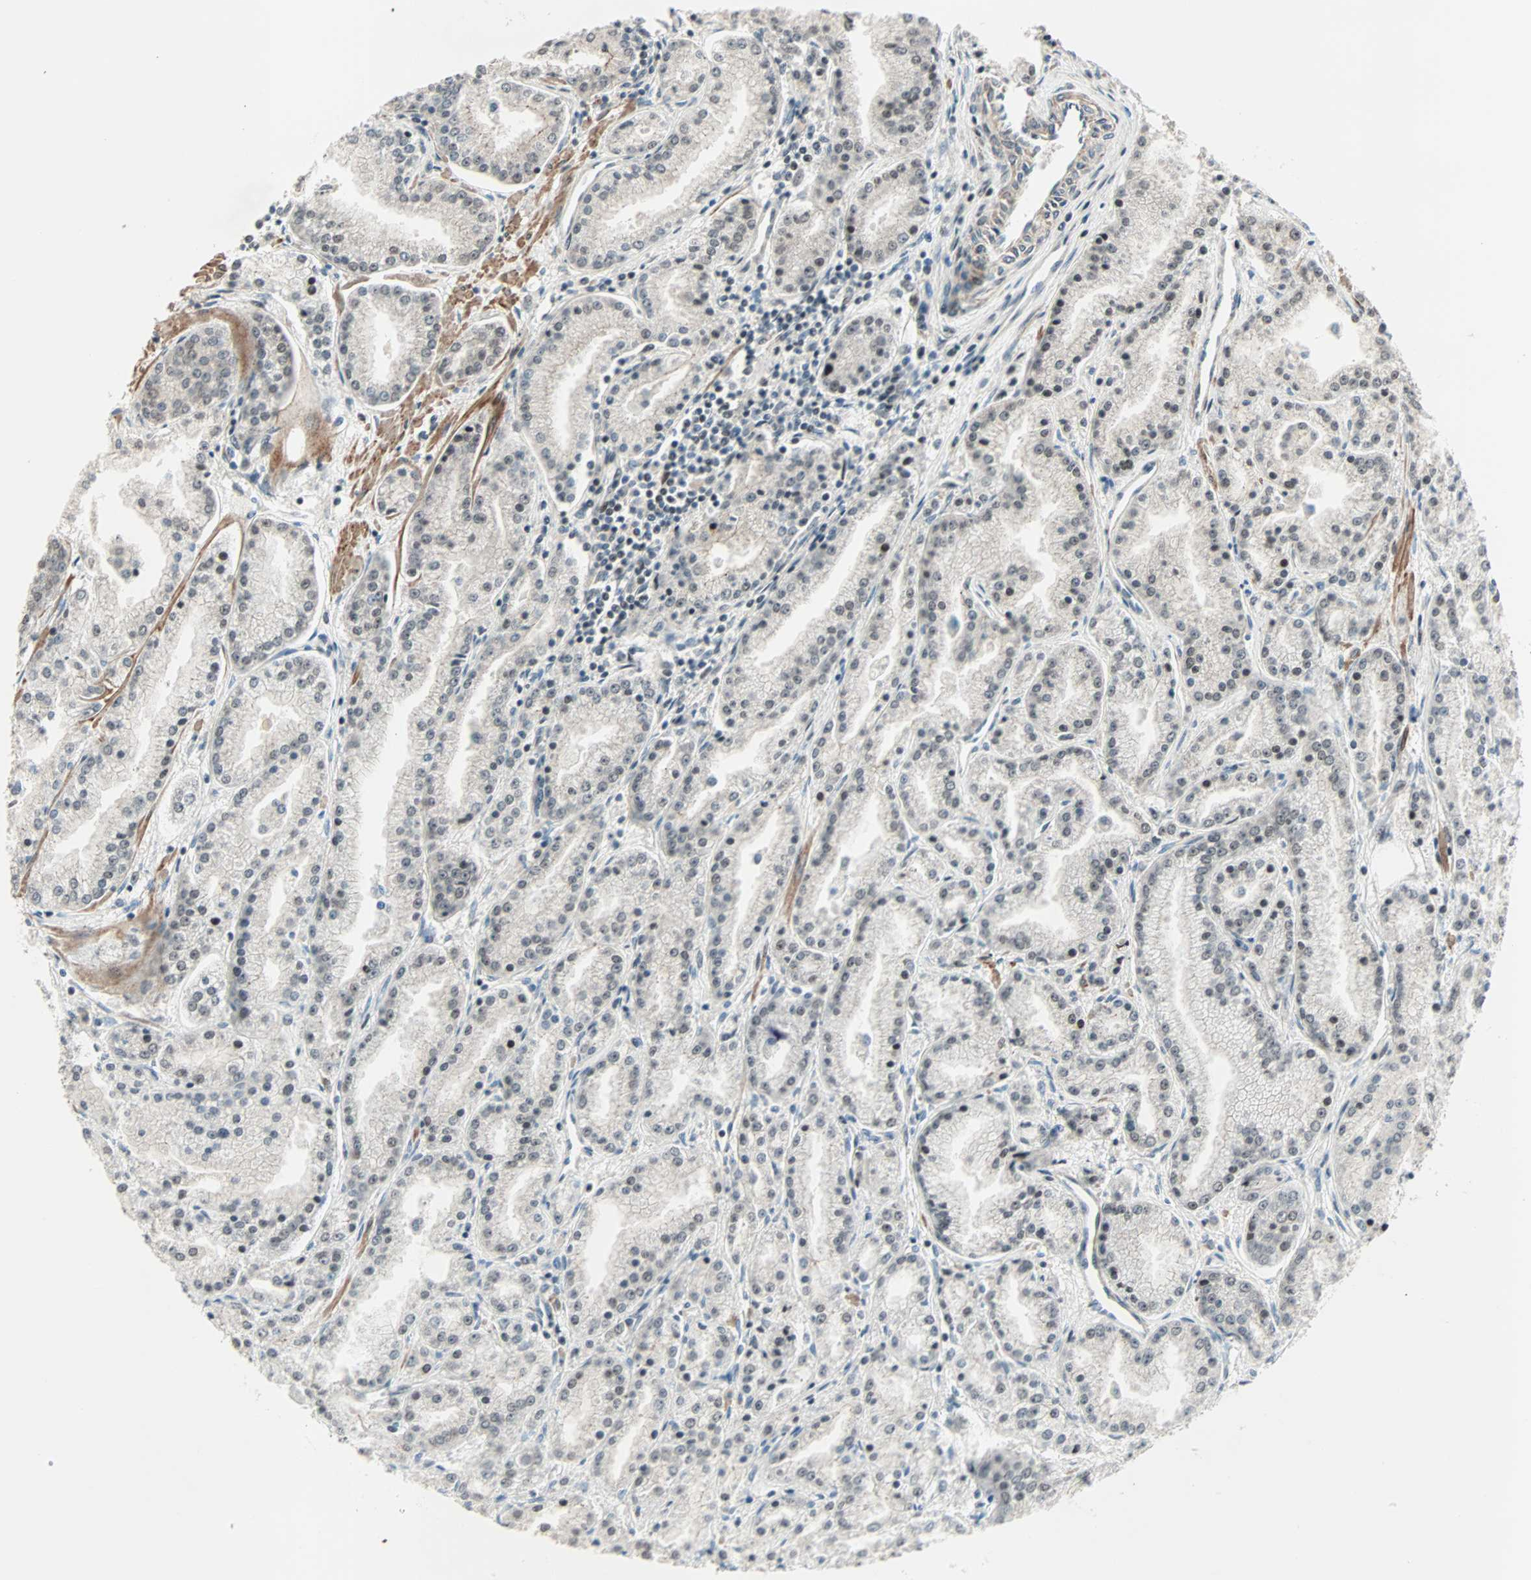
{"staining": {"intensity": "negative", "quantity": "none", "location": "none"}, "tissue": "prostate cancer", "cell_type": "Tumor cells", "image_type": "cancer", "snomed": [{"axis": "morphology", "description": "Adenocarcinoma, High grade"}, {"axis": "topography", "description": "Prostate"}], "caption": "The micrograph reveals no significant staining in tumor cells of prostate high-grade adenocarcinoma. (Brightfield microscopy of DAB immunohistochemistry (IHC) at high magnification).", "gene": "CBX4", "patient": {"sex": "male", "age": 61}}